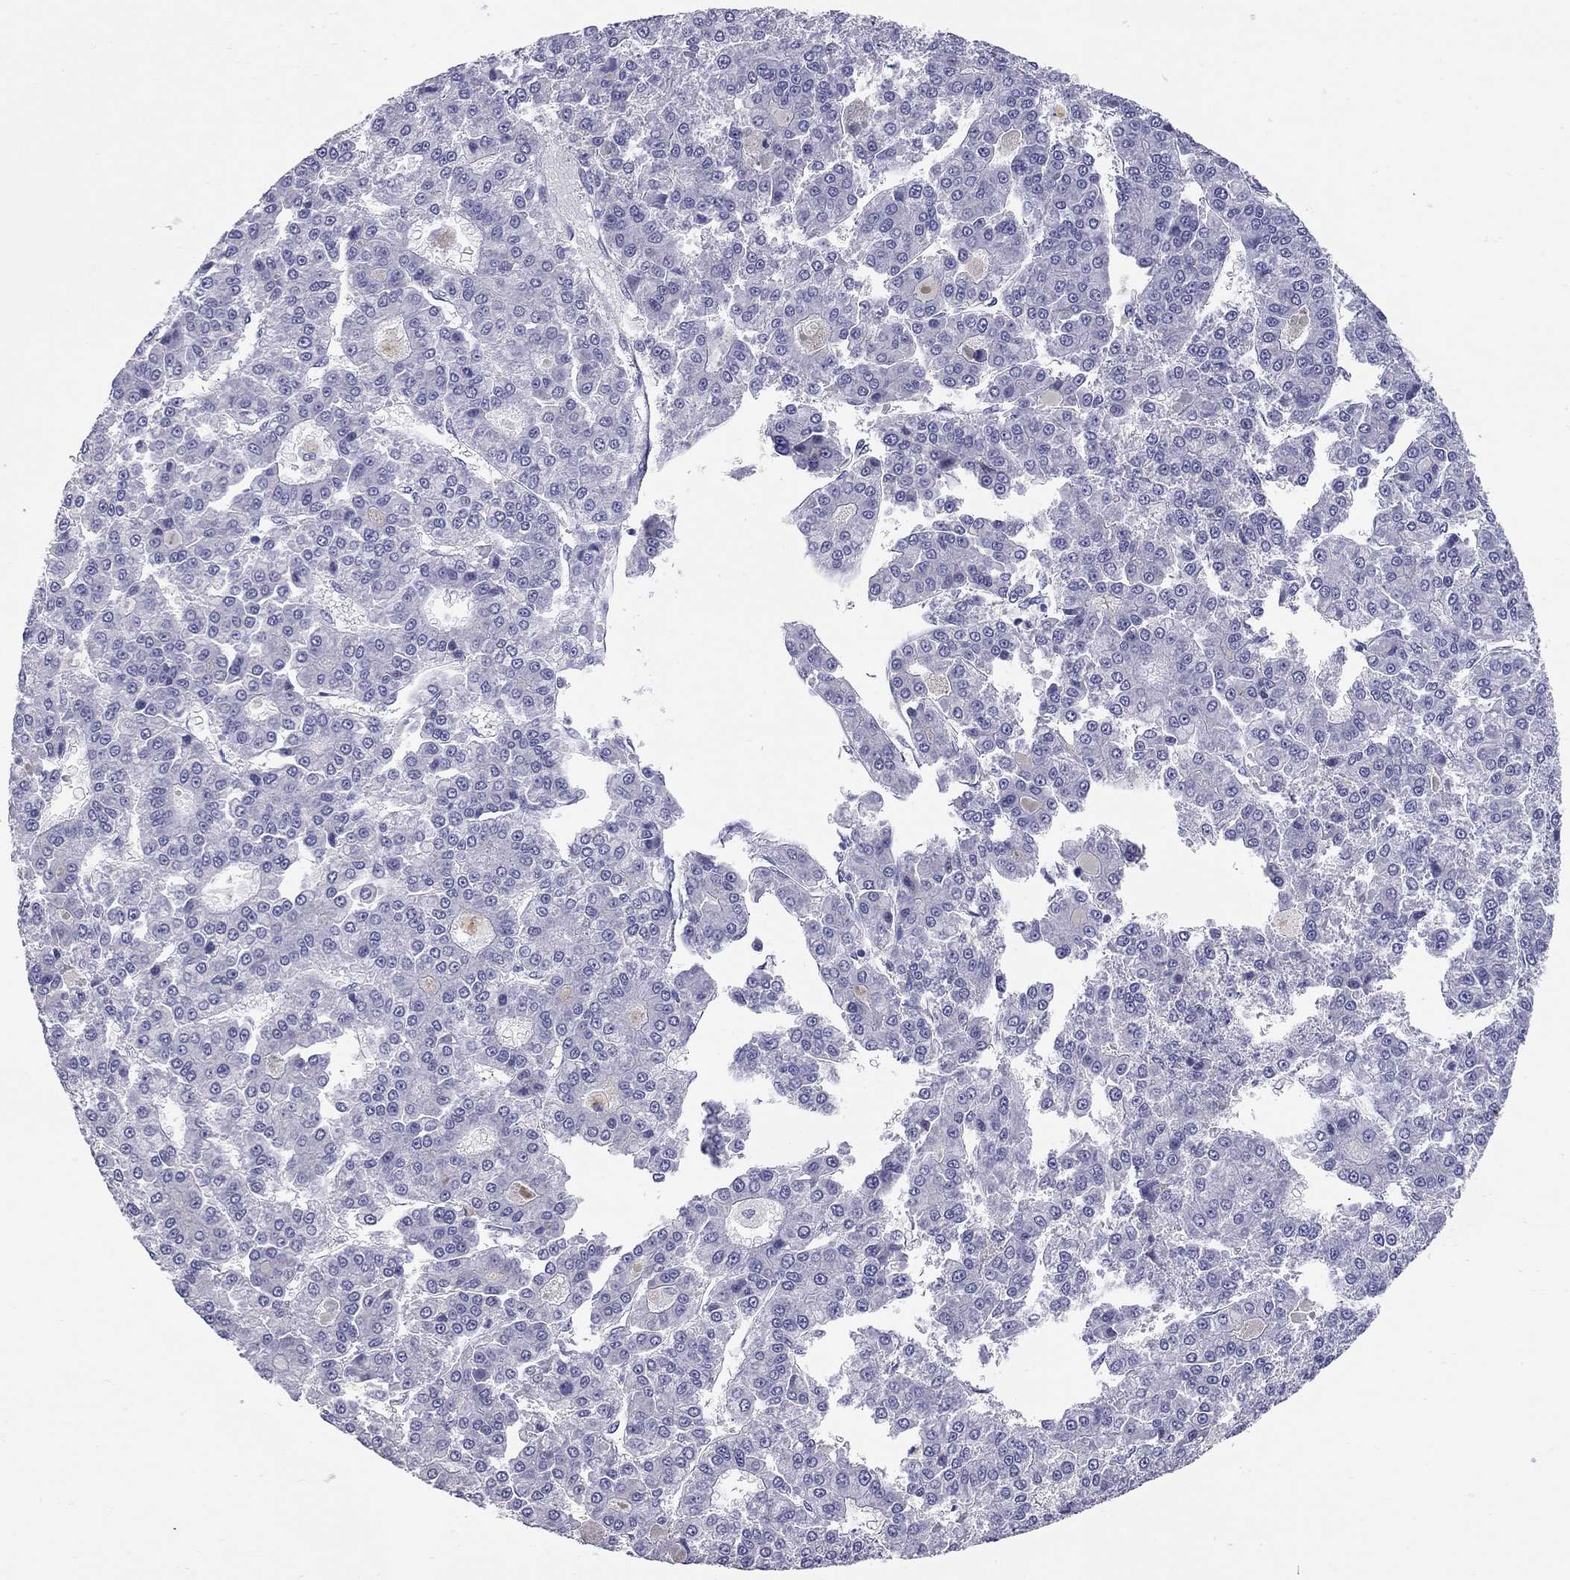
{"staining": {"intensity": "negative", "quantity": "none", "location": "none"}, "tissue": "liver cancer", "cell_type": "Tumor cells", "image_type": "cancer", "snomed": [{"axis": "morphology", "description": "Carcinoma, Hepatocellular, NOS"}, {"axis": "topography", "description": "Liver"}], "caption": "DAB immunohistochemical staining of liver cancer exhibits no significant staining in tumor cells.", "gene": "C8orf88", "patient": {"sex": "male", "age": 70}}